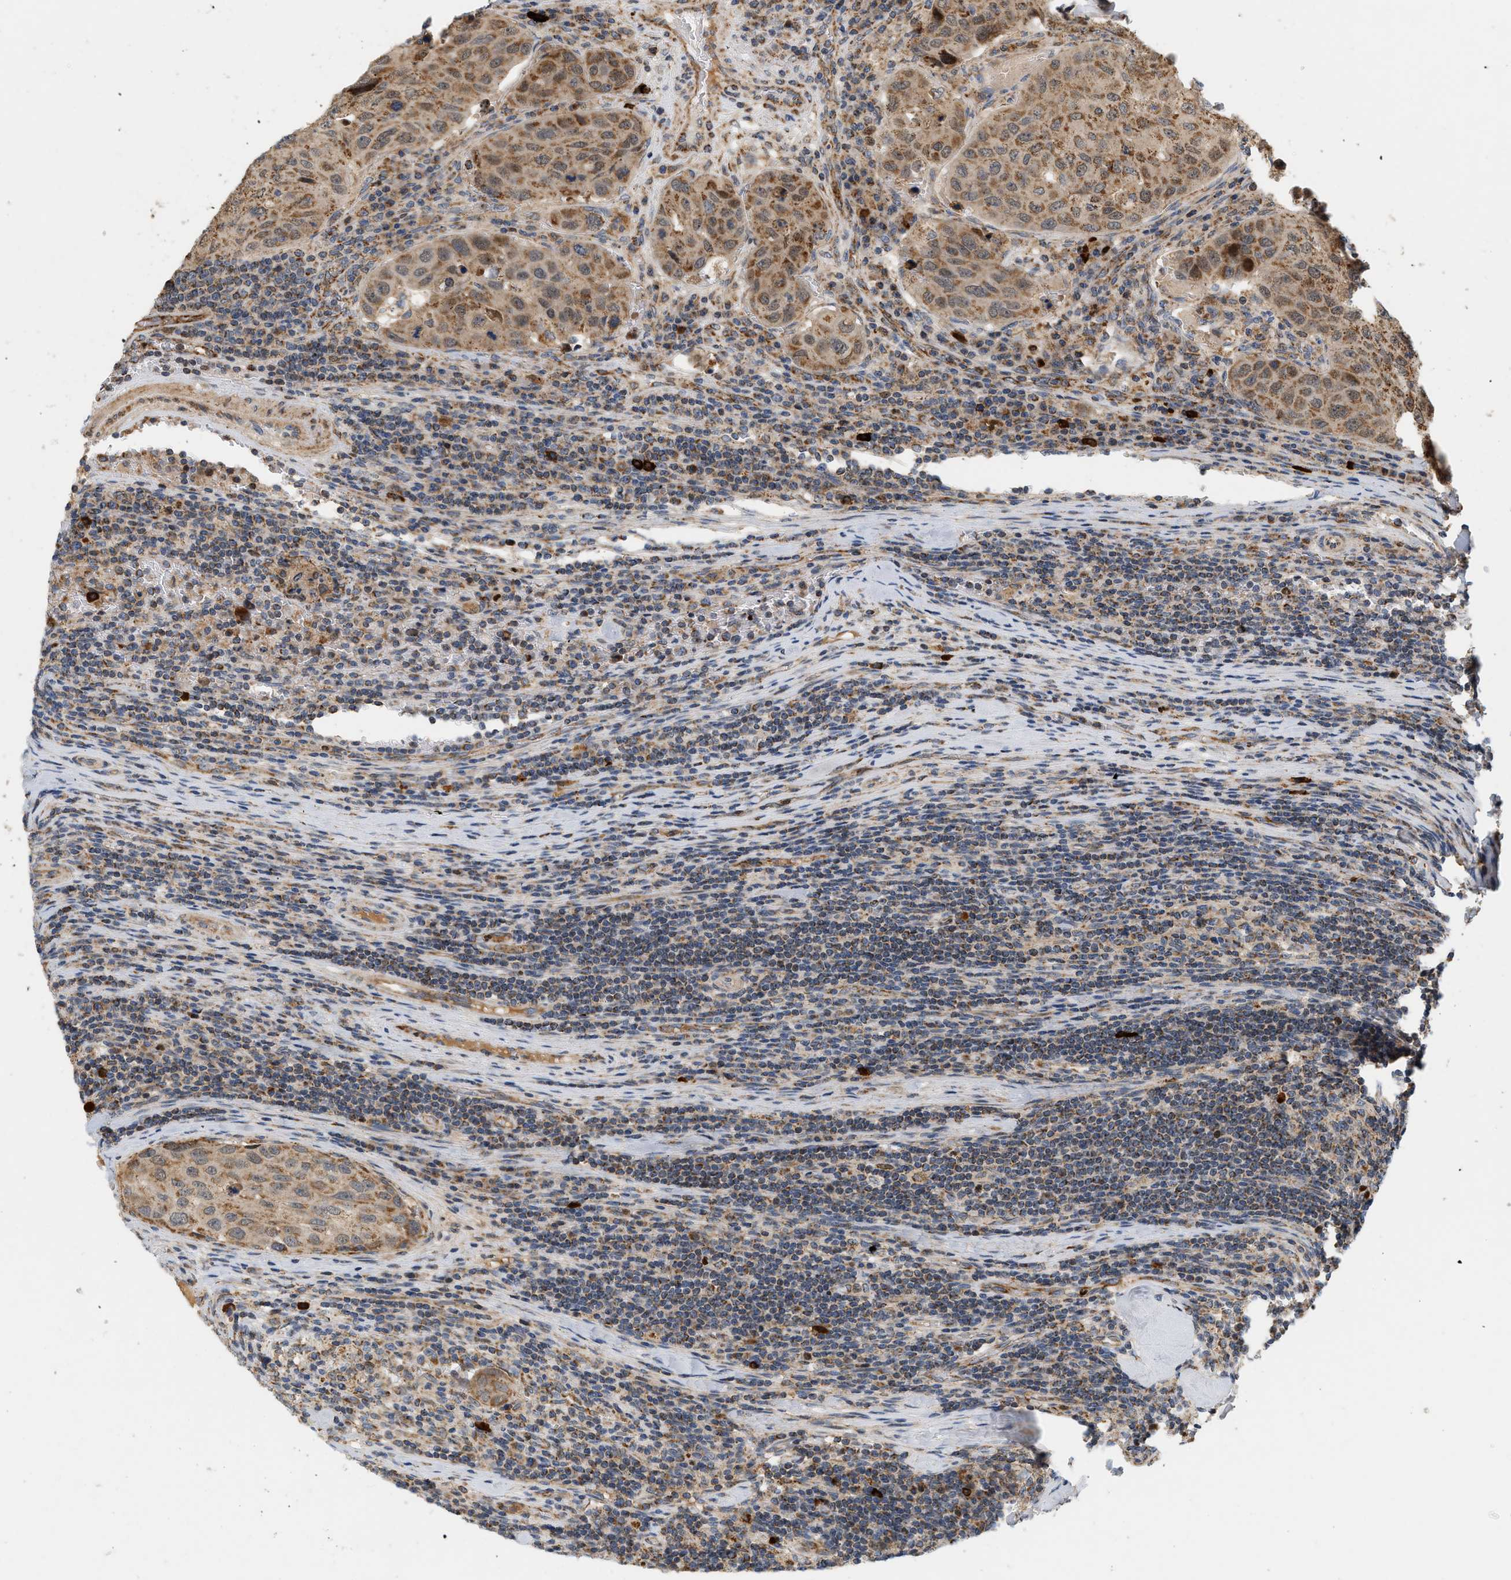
{"staining": {"intensity": "moderate", "quantity": "25%-75%", "location": "cytoplasmic/membranous"}, "tissue": "urothelial cancer", "cell_type": "Tumor cells", "image_type": "cancer", "snomed": [{"axis": "morphology", "description": "Urothelial carcinoma, High grade"}, {"axis": "topography", "description": "Lymph node"}, {"axis": "topography", "description": "Urinary bladder"}], "caption": "Urothelial carcinoma (high-grade) stained for a protein exhibits moderate cytoplasmic/membranous positivity in tumor cells.", "gene": "MCU", "patient": {"sex": "male", "age": 51}}